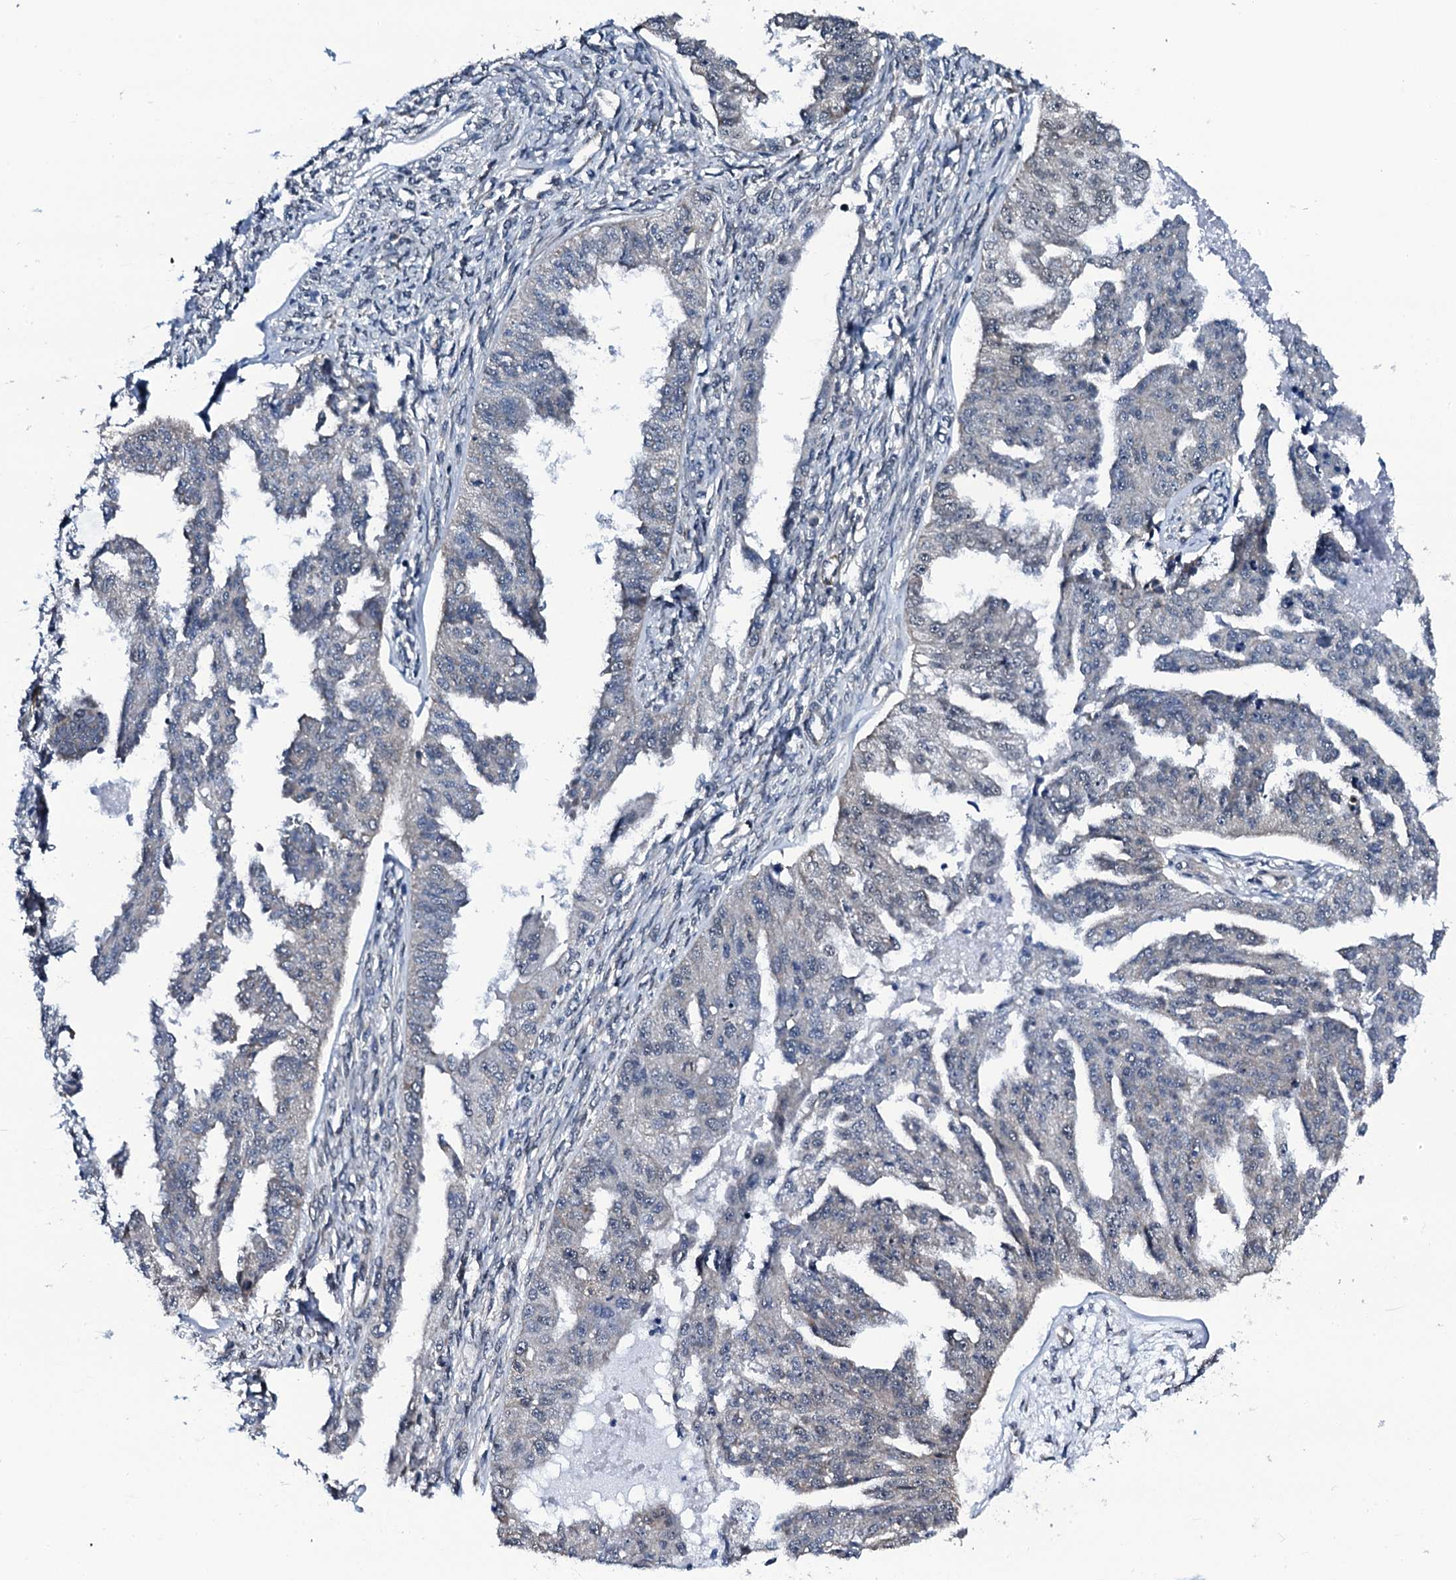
{"staining": {"intensity": "negative", "quantity": "none", "location": "none"}, "tissue": "ovarian cancer", "cell_type": "Tumor cells", "image_type": "cancer", "snomed": [{"axis": "morphology", "description": "Cystadenocarcinoma, serous, NOS"}, {"axis": "topography", "description": "Ovary"}], "caption": "Tumor cells show no significant protein positivity in ovarian cancer. Nuclei are stained in blue.", "gene": "CWC15", "patient": {"sex": "female", "age": 58}}